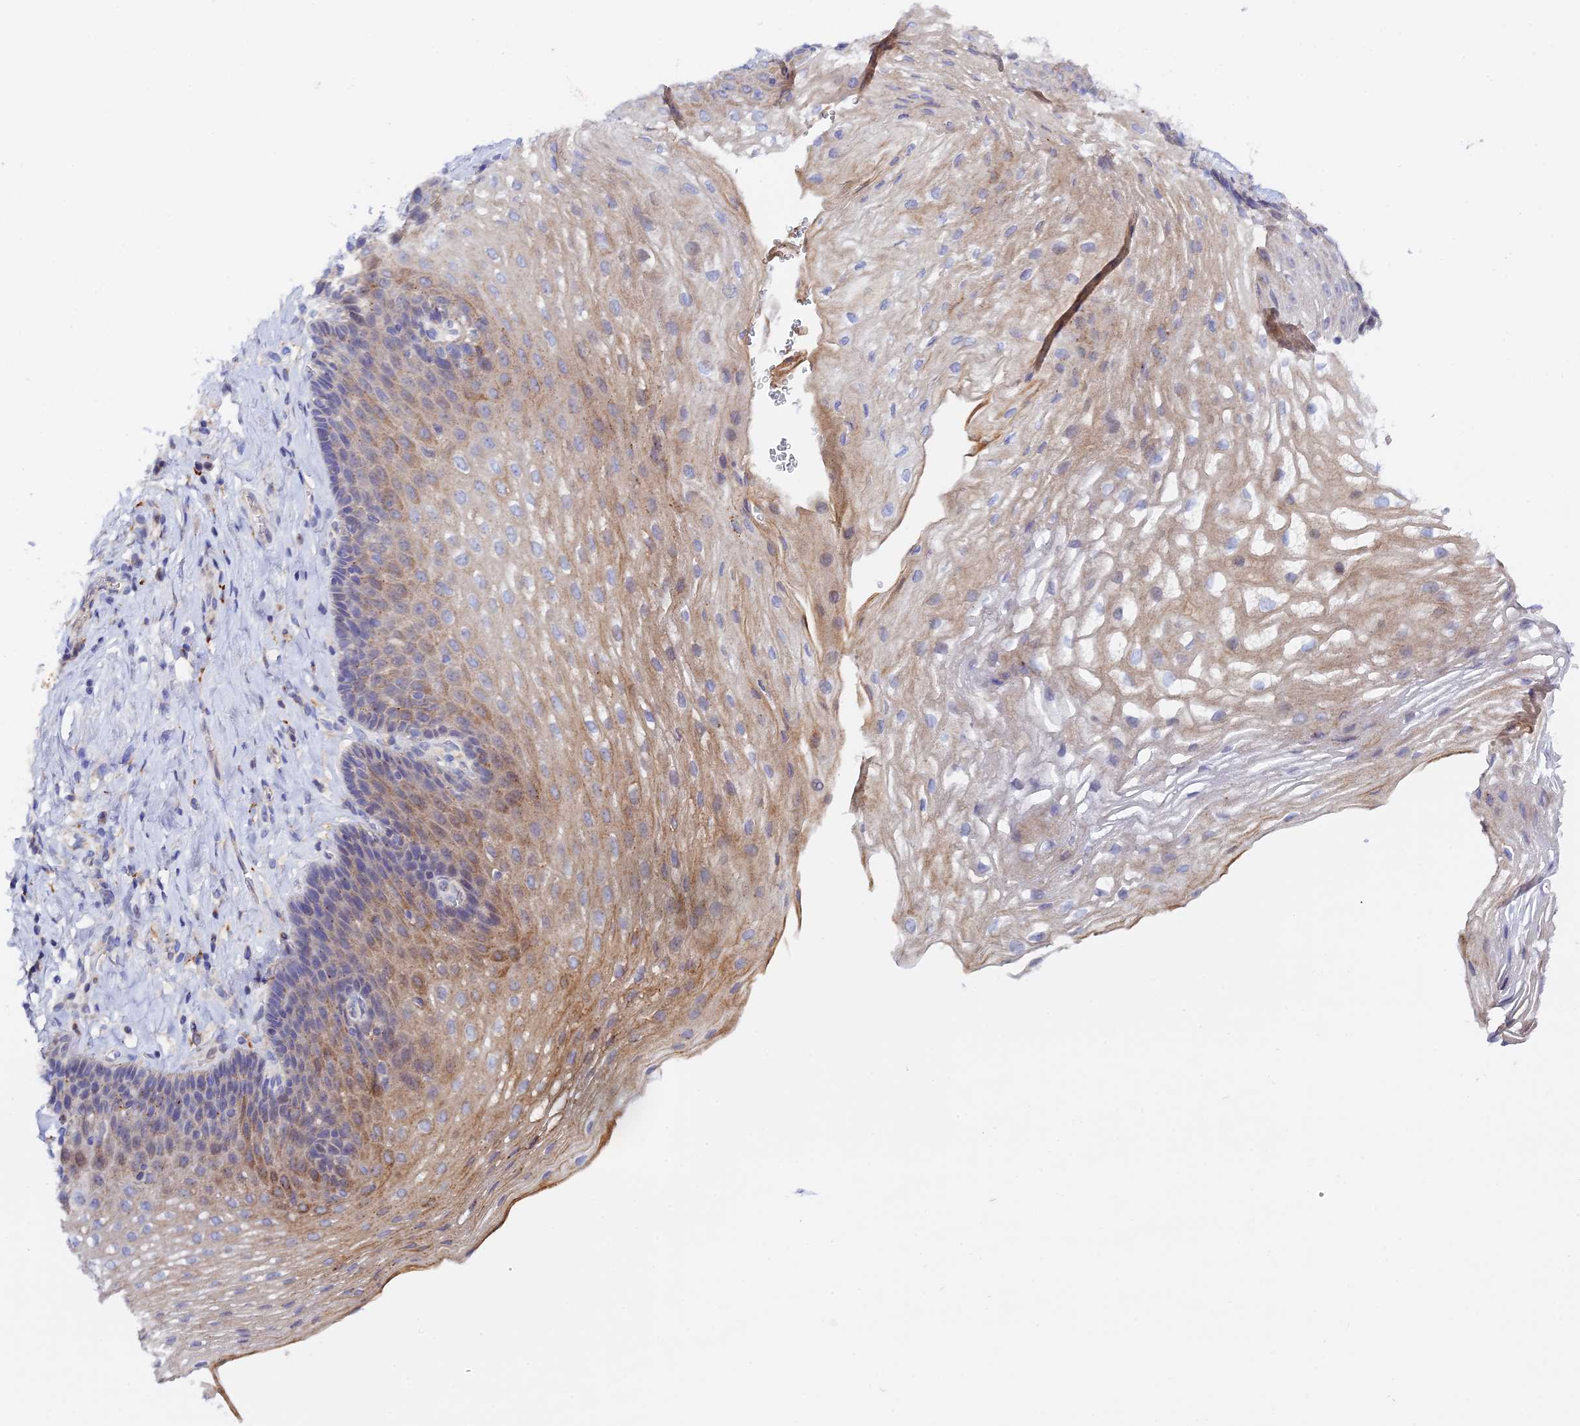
{"staining": {"intensity": "moderate", "quantity": "<25%", "location": "cytoplasmic/membranous"}, "tissue": "esophagus", "cell_type": "Squamous epithelial cells", "image_type": "normal", "snomed": [{"axis": "morphology", "description": "Normal tissue, NOS"}, {"axis": "topography", "description": "Esophagus"}], "caption": "High-magnification brightfield microscopy of normal esophagus stained with DAB (3,3'-diaminobenzidine) (brown) and counterstained with hematoxylin (blue). squamous epithelial cells exhibit moderate cytoplasmic/membranous staining is present in about<25% of cells. The staining was performed using DAB, with brown indicating positive protein expression. Nuclei are stained blue with hematoxylin.", "gene": "RPGRIP1L", "patient": {"sex": "female", "age": 66}}